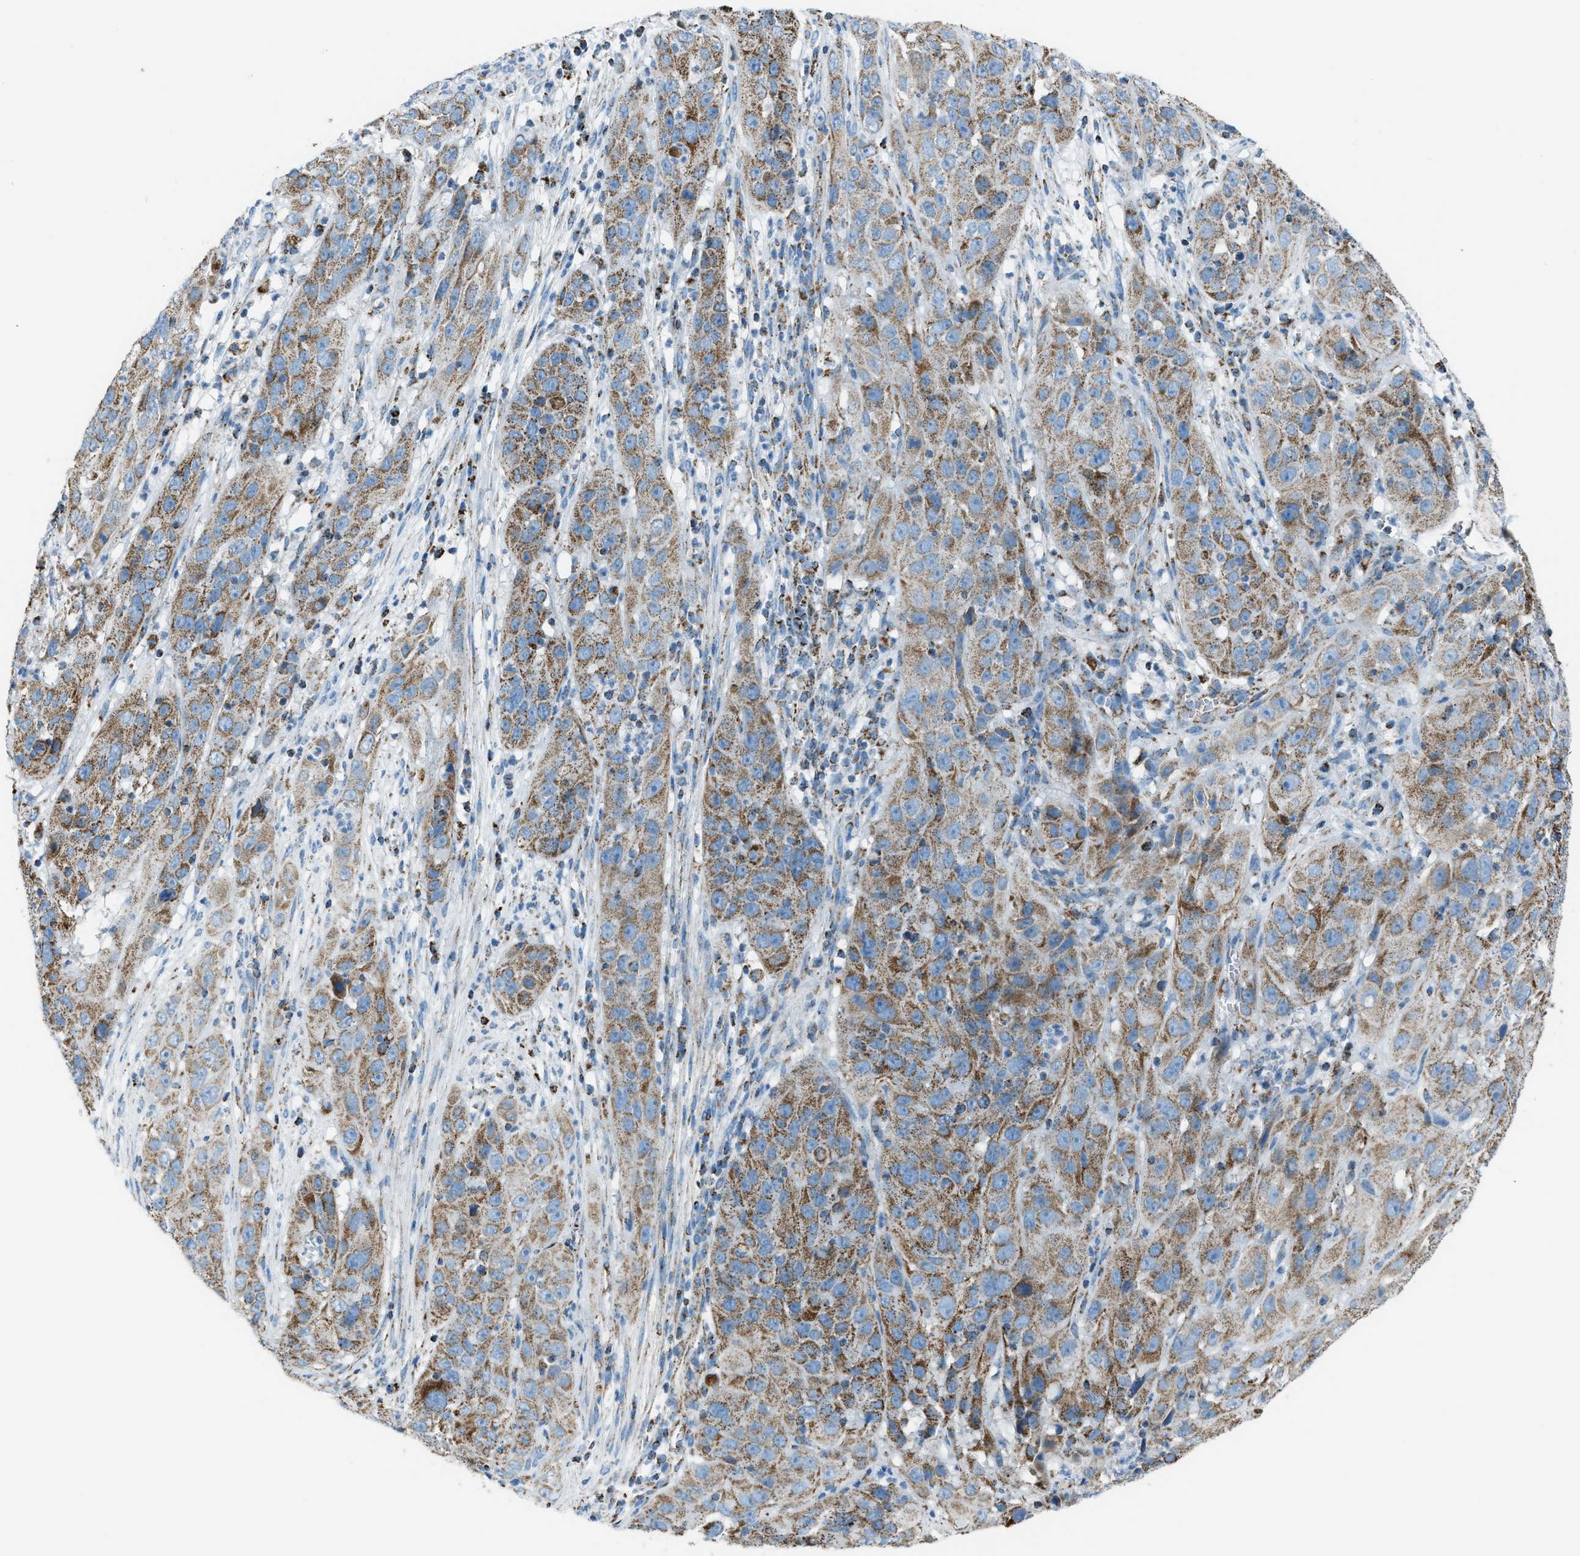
{"staining": {"intensity": "moderate", "quantity": ">75%", "location": "cytoplasmic/membranous"}, "tissue": "cervical cancer", "cell_type": "Tumor cells", "image_type": "cancer", "snomed": [{"axis": "morphology", "description": "Squamous cell carcinoma, NOS"}, {"axis": "topography", "description": "Cervix"}], "caption": "A medium amount of moderate cytoplasmic/membranous expression is appreciated in about >75% of tumor cells in squamous cell carcinoma (cervical) tissue. Using DAB (3,3'-diaminobenzidine) (brown) and hematoxylin (blue) stains, captured at high magnification using brightfield microscopy.", "gene": "MDH2", "patient": {"sex": "female", "age": 32}}